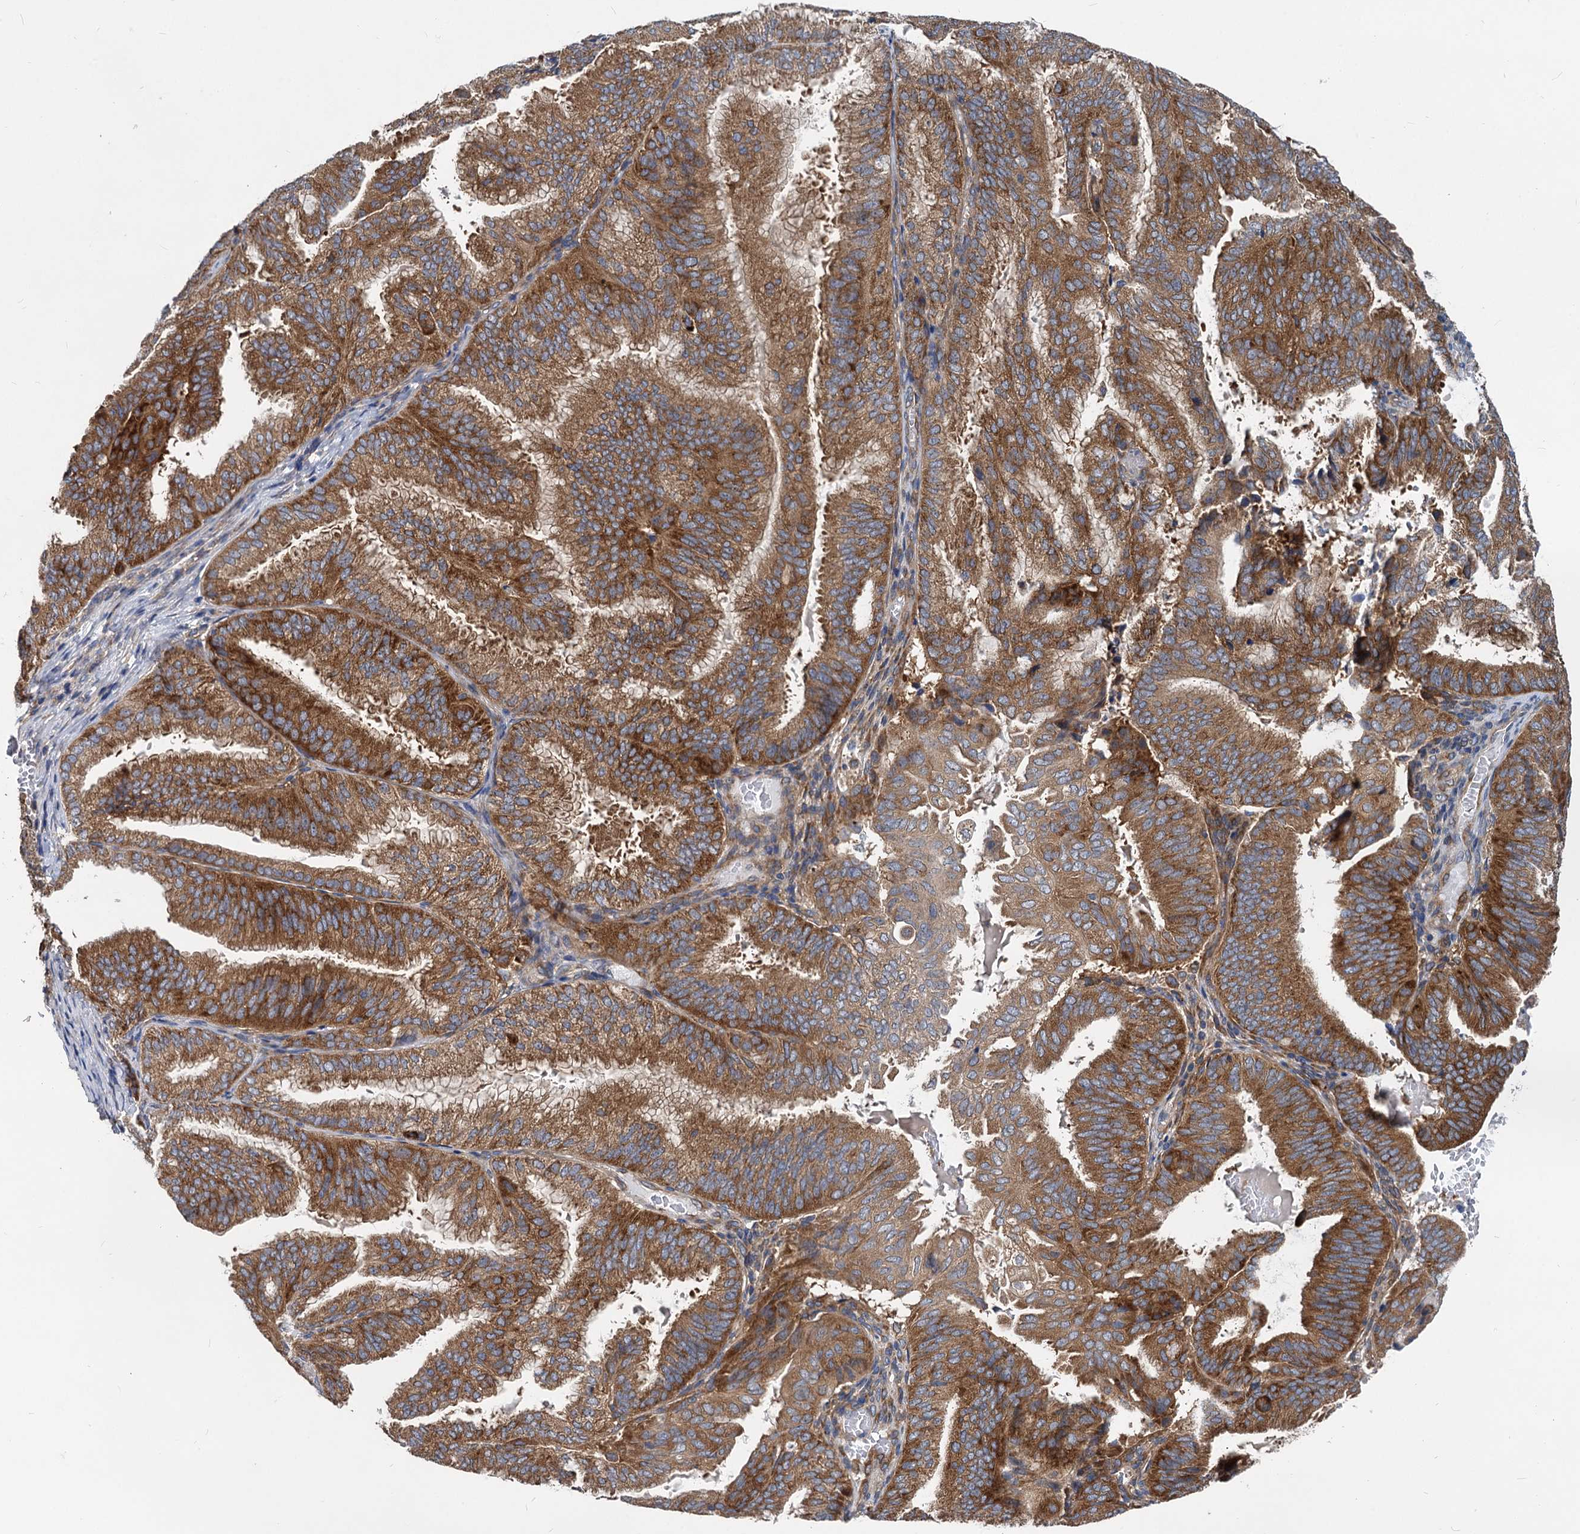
{"staining": {"intensity": "strong", "quantity": ">75%", "location": "cytoplasmic/membranous"}, "tissue": "endometrial cancer", "cell_type": "Tumor cells", "image_type": "cancer", "snomed": [{"axis": "morphology", "description": "Adenocarcinoma, NOS"}, {"axis": "topography", "description": "Endometrium"}], "caption": "This histopathology image reveals endometrial cancer (adenocarcinoma) stained with immunohistochemistry (IHC) to label a protein in brown. The cytoplasmic/membranous of tumor cells show strong positivity for the protein. Nuclei are counter-stained blue.", "gene": "EIF2B2", "patient": {"sex": "female", "age": 49}}